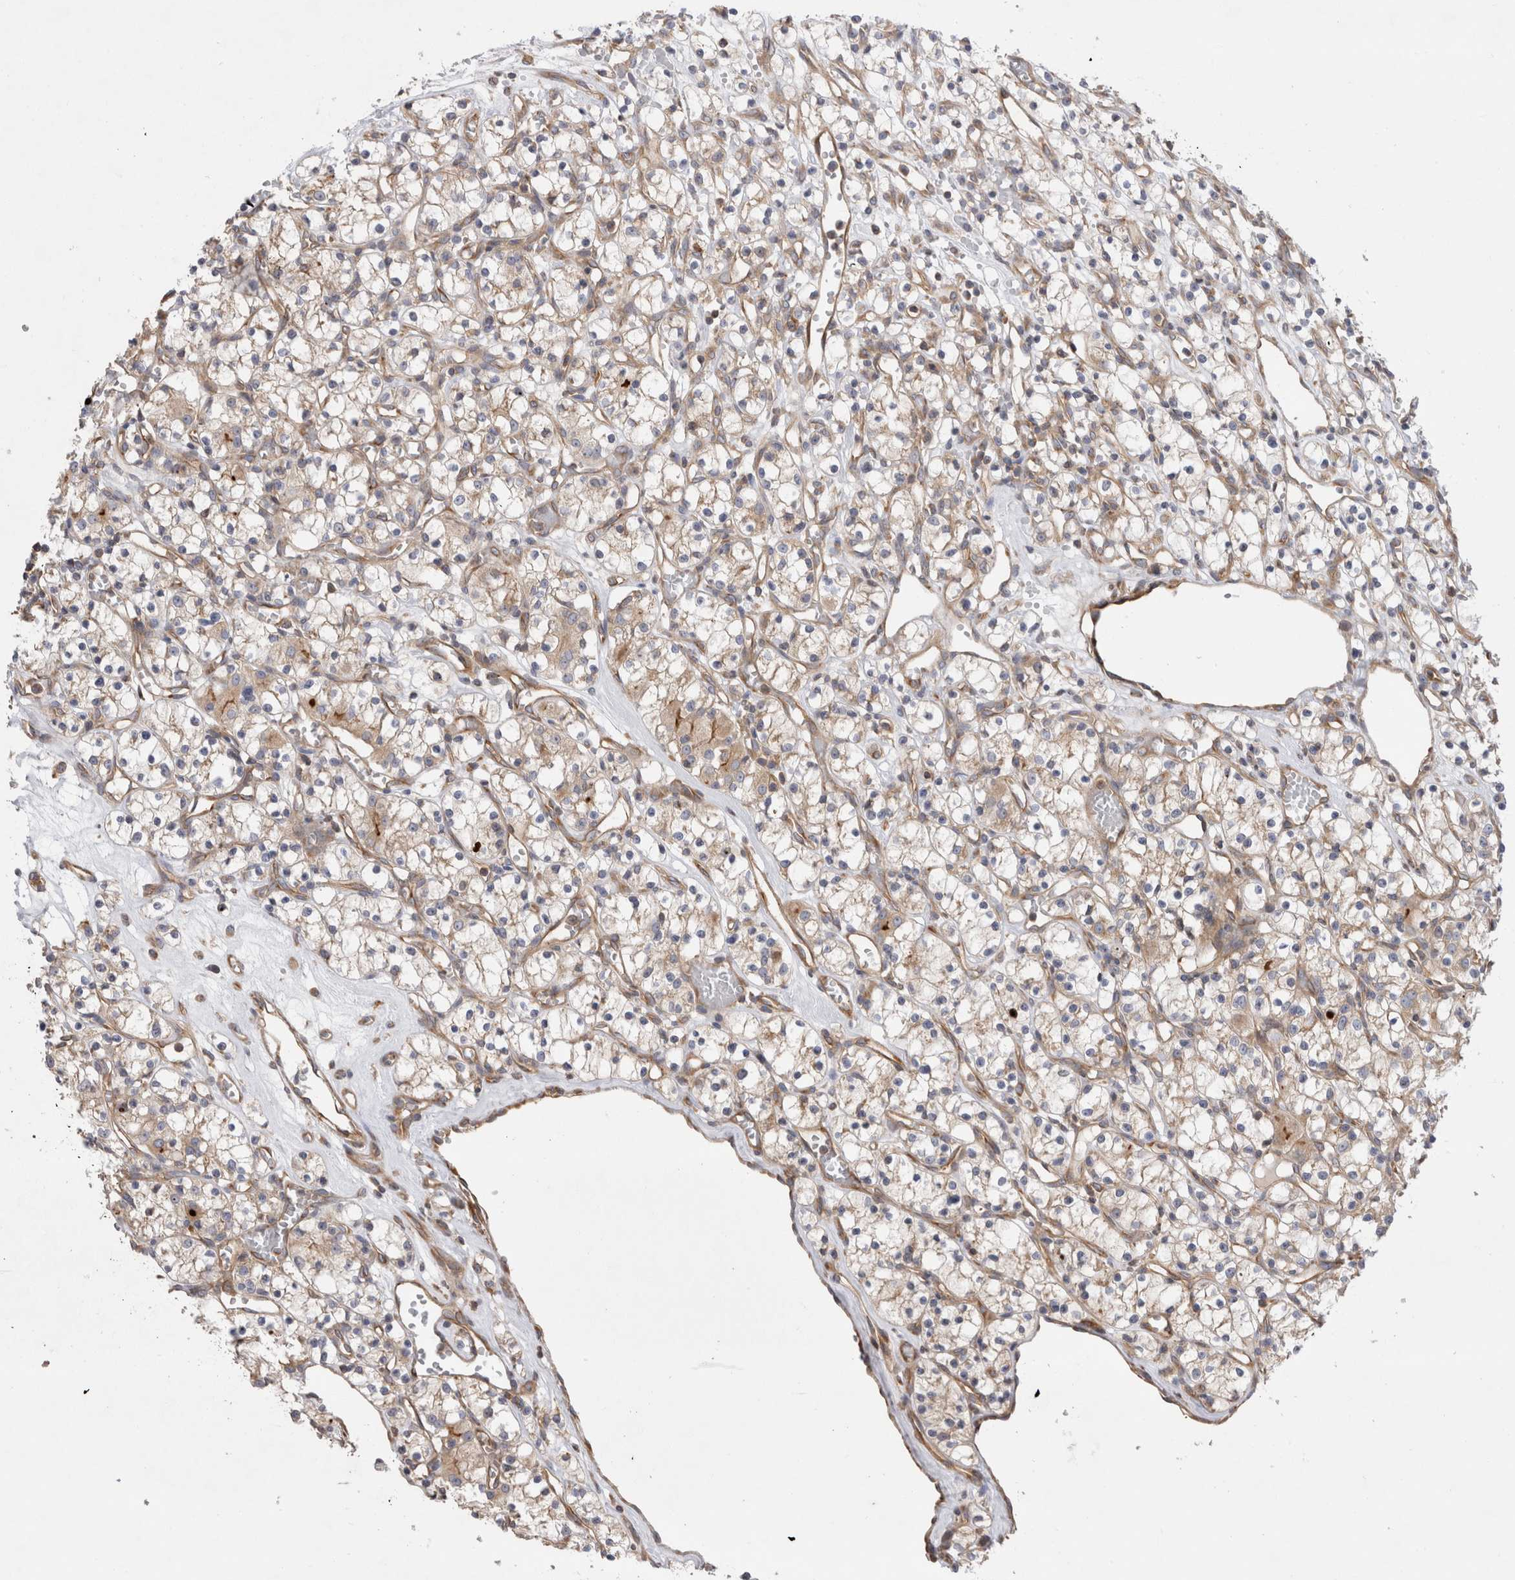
{"staining": {"intensity": "weak", "quantity": ">75%", "location": "cytoplasmic/membranous"}, "tissue": "renal cancer", "cell_type": "Tumor cells", "image_type": "cancer", "snomed": [{"axis": "morphology", "description": "Adenocarcinoma, NOS"}, {"axis": "topography", "description": "Kidney"}], "caption": "Approximately >75% of tumor cells in human adenocarcinoma (renal) display weak cytoplasmic/membranous protein staining as visualized by brown immunohistochemical staining.", "gene": "PDCD10", "patient": {"sex": "female", "age": 59}}